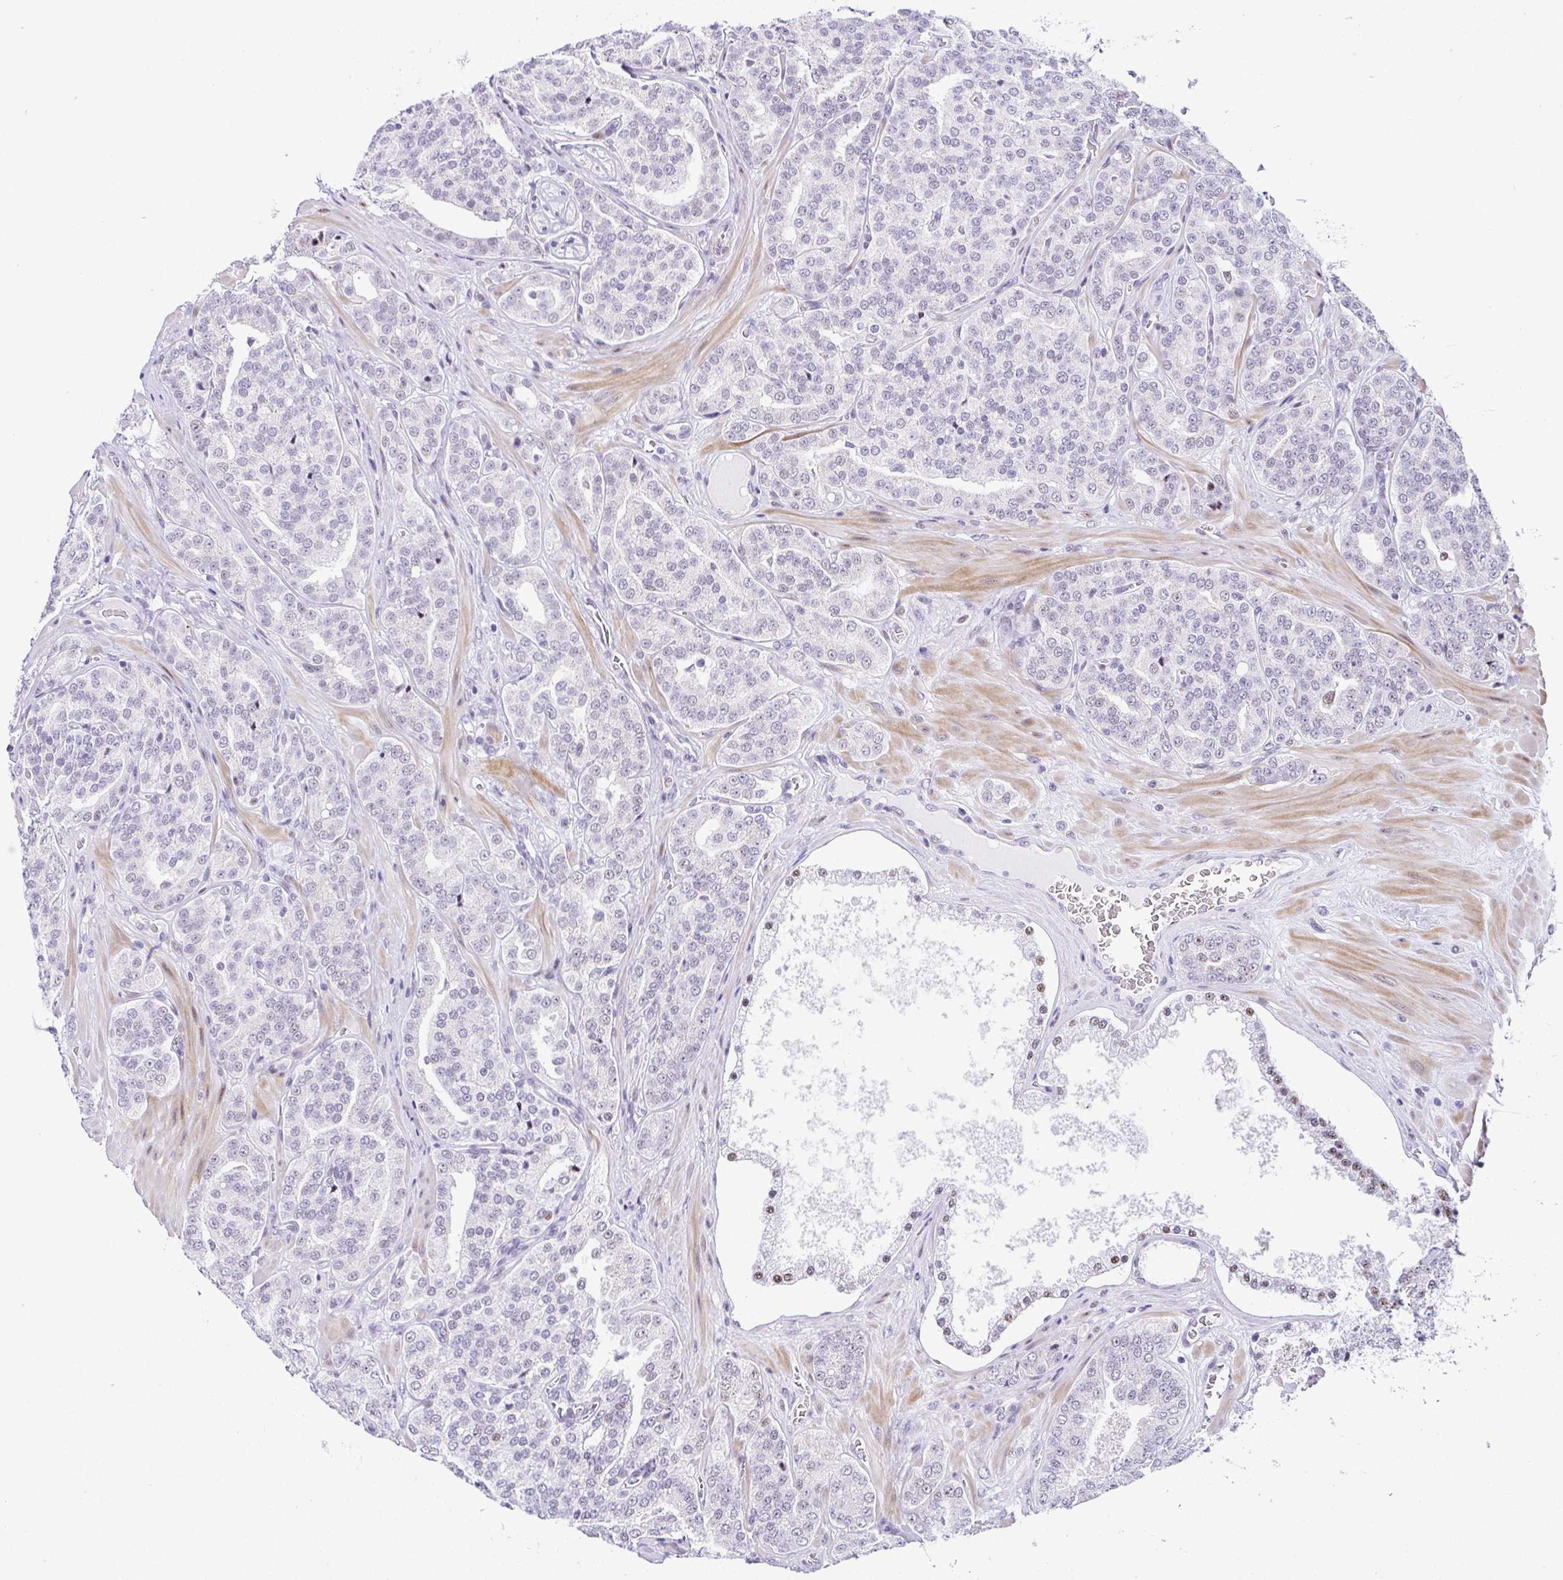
{"staining": {"intensity": "moderate", "quantity": "25%-75%", "location": "nuclear"}, "tissue": "prostate cancer", "cell_type": "Tumor cells", "image_type": "cancer", "snomed": [{"axis": "morphology", "description": "Adenocarcinoma, High grade"}, {"axis": "topography", "description": "Prostate"}], "caption": "Human prostate cancer (adenocarcinoma (high-grade)) stained with a protein marker displays moderate staining in tumor cells.", "gene": "NR1D2", "patient": {"sex": "male", "age": 66}}